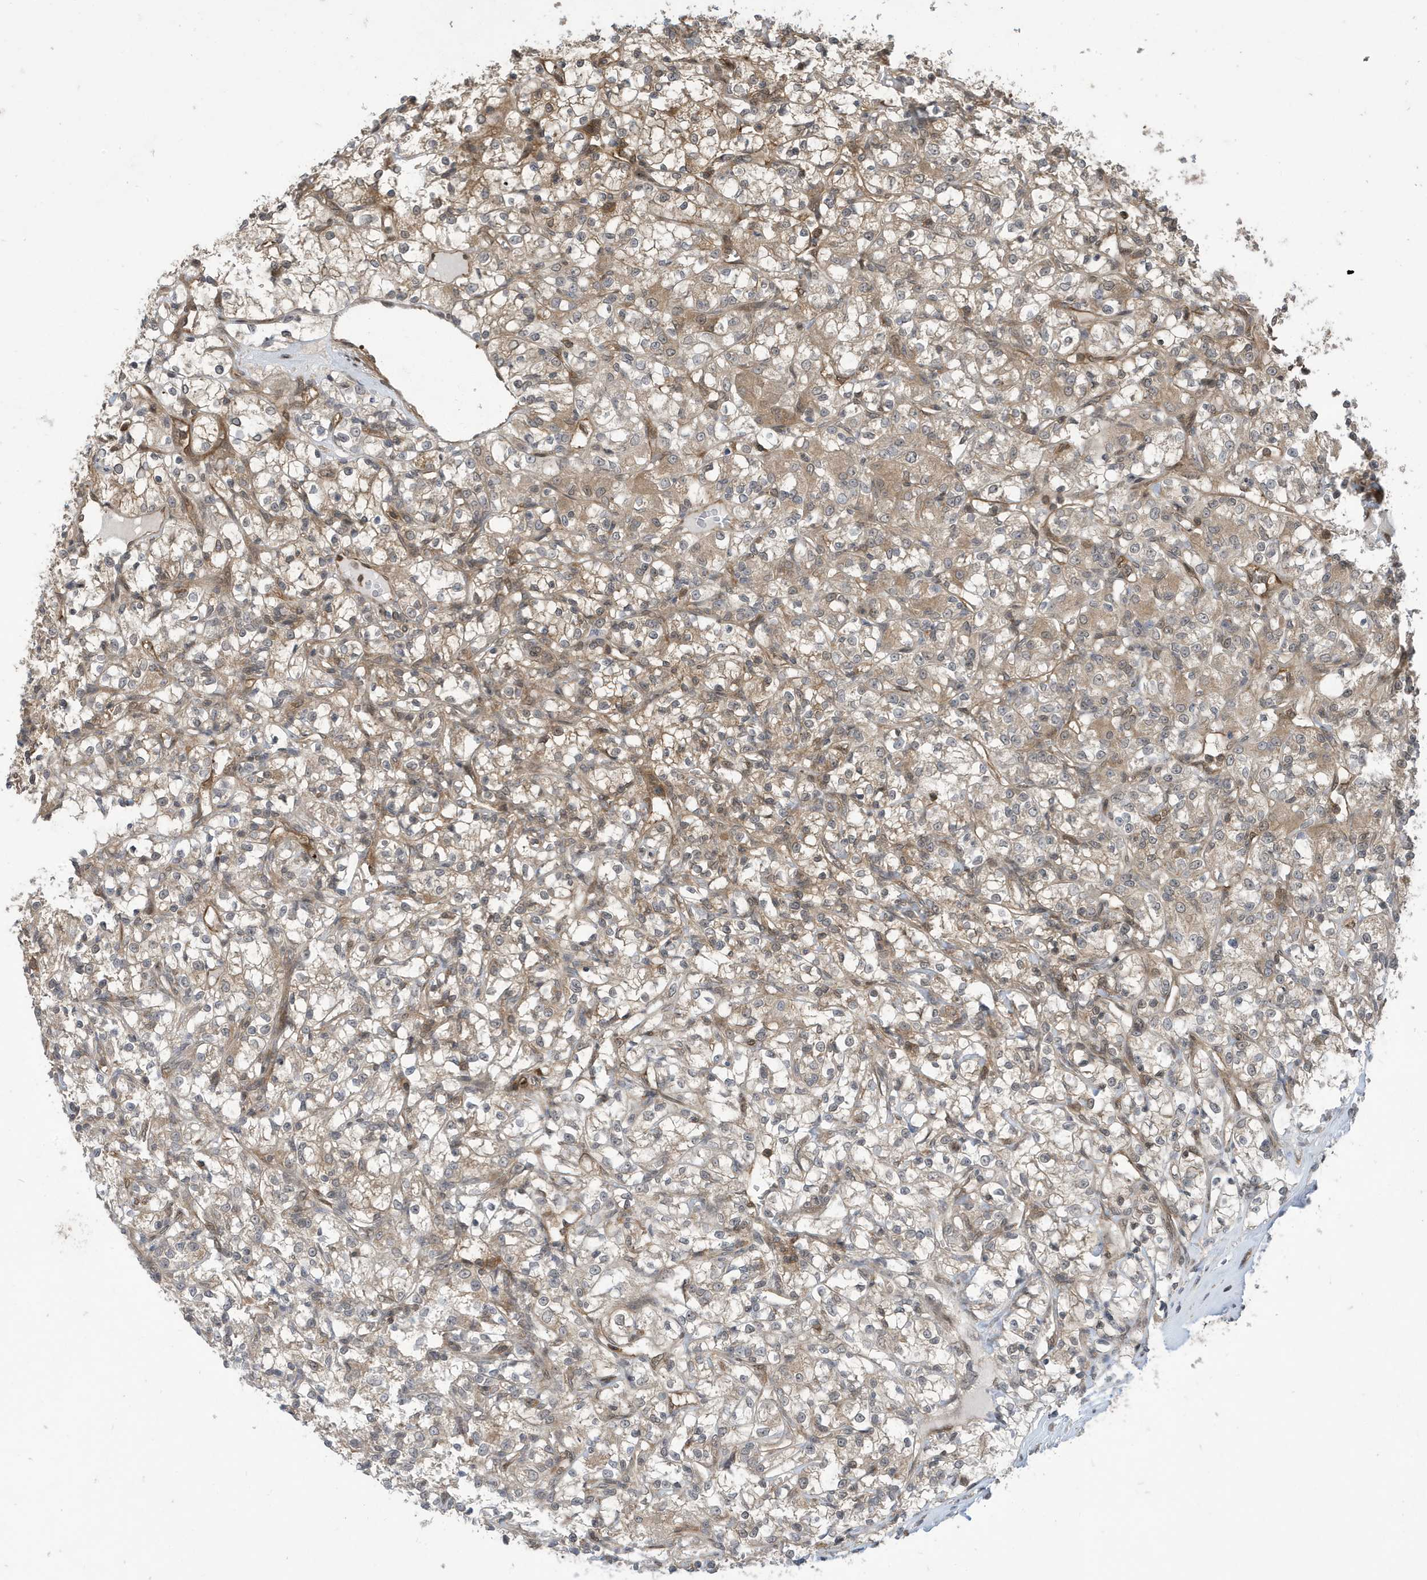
{"staining": {"intensity": "weak", "quantity": "<25%", "location": "cytoplasmic/membranous"}, "tissue": "renal cancer", "cell_type": "Tumor cells", "image_type": "cancer", "snomed": [{"axis": "morphology", "description": "Adenocarcinoma, NOS"}, {"axis": "topography", "description": "Kidney"}], "caption": "A high-resolution photomicrograph shows immunohistochemistry staining of adenocarcinoma (renal), which displays no significant positivity in tumor cells.", "gene": "UBQLN1", "patient": {"sex": "female", "age": 69}}